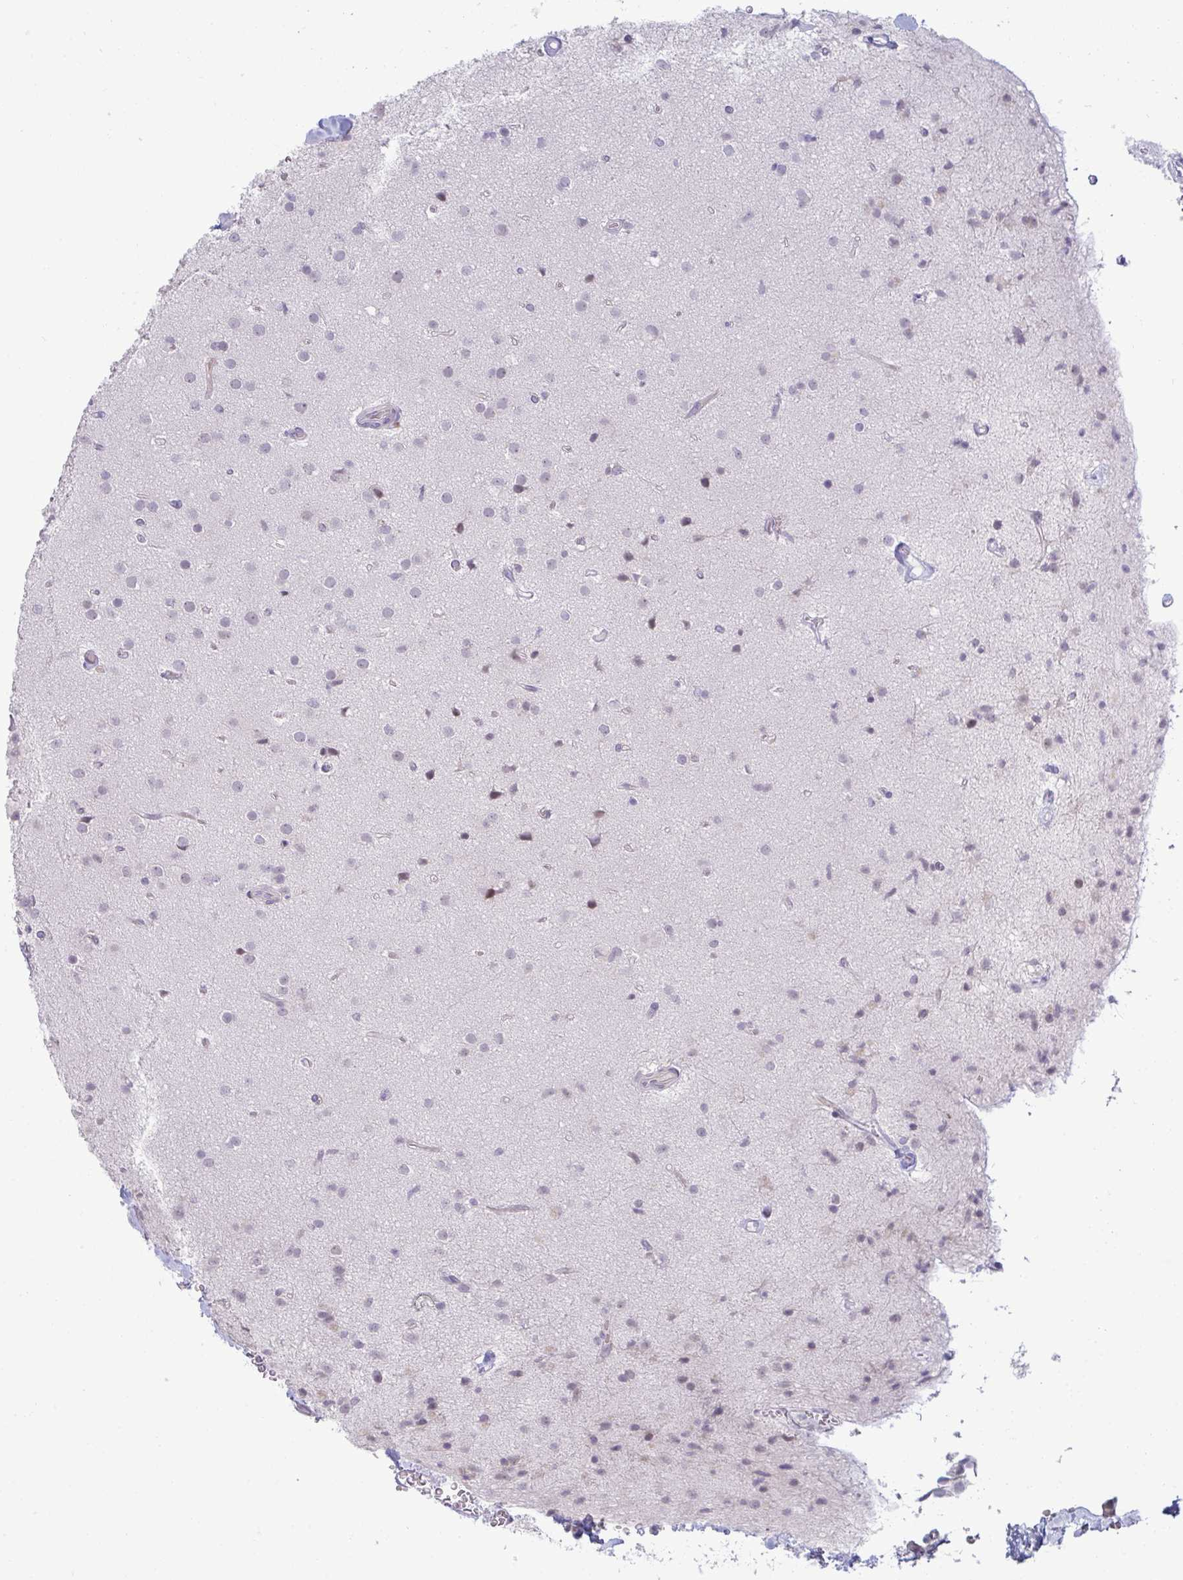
{"staining": {"intensity": "negative", "quantity": "none", "location": "none"}, "tissue": "glioma", "cell_type": "Tumor cells", "image_type": "cancer", "snomed": [{"axis": "morphology", "description": "Glioma, malignant, Low grade"}, {"axis": "topography", "description": "Brain"}], "caption": "Histopathology image shows no significant protein expression in tumor cells of malignant glioma (low-grade).", "gene": "RNASEH1", "patient": {"sex": "male", "age": 65}}